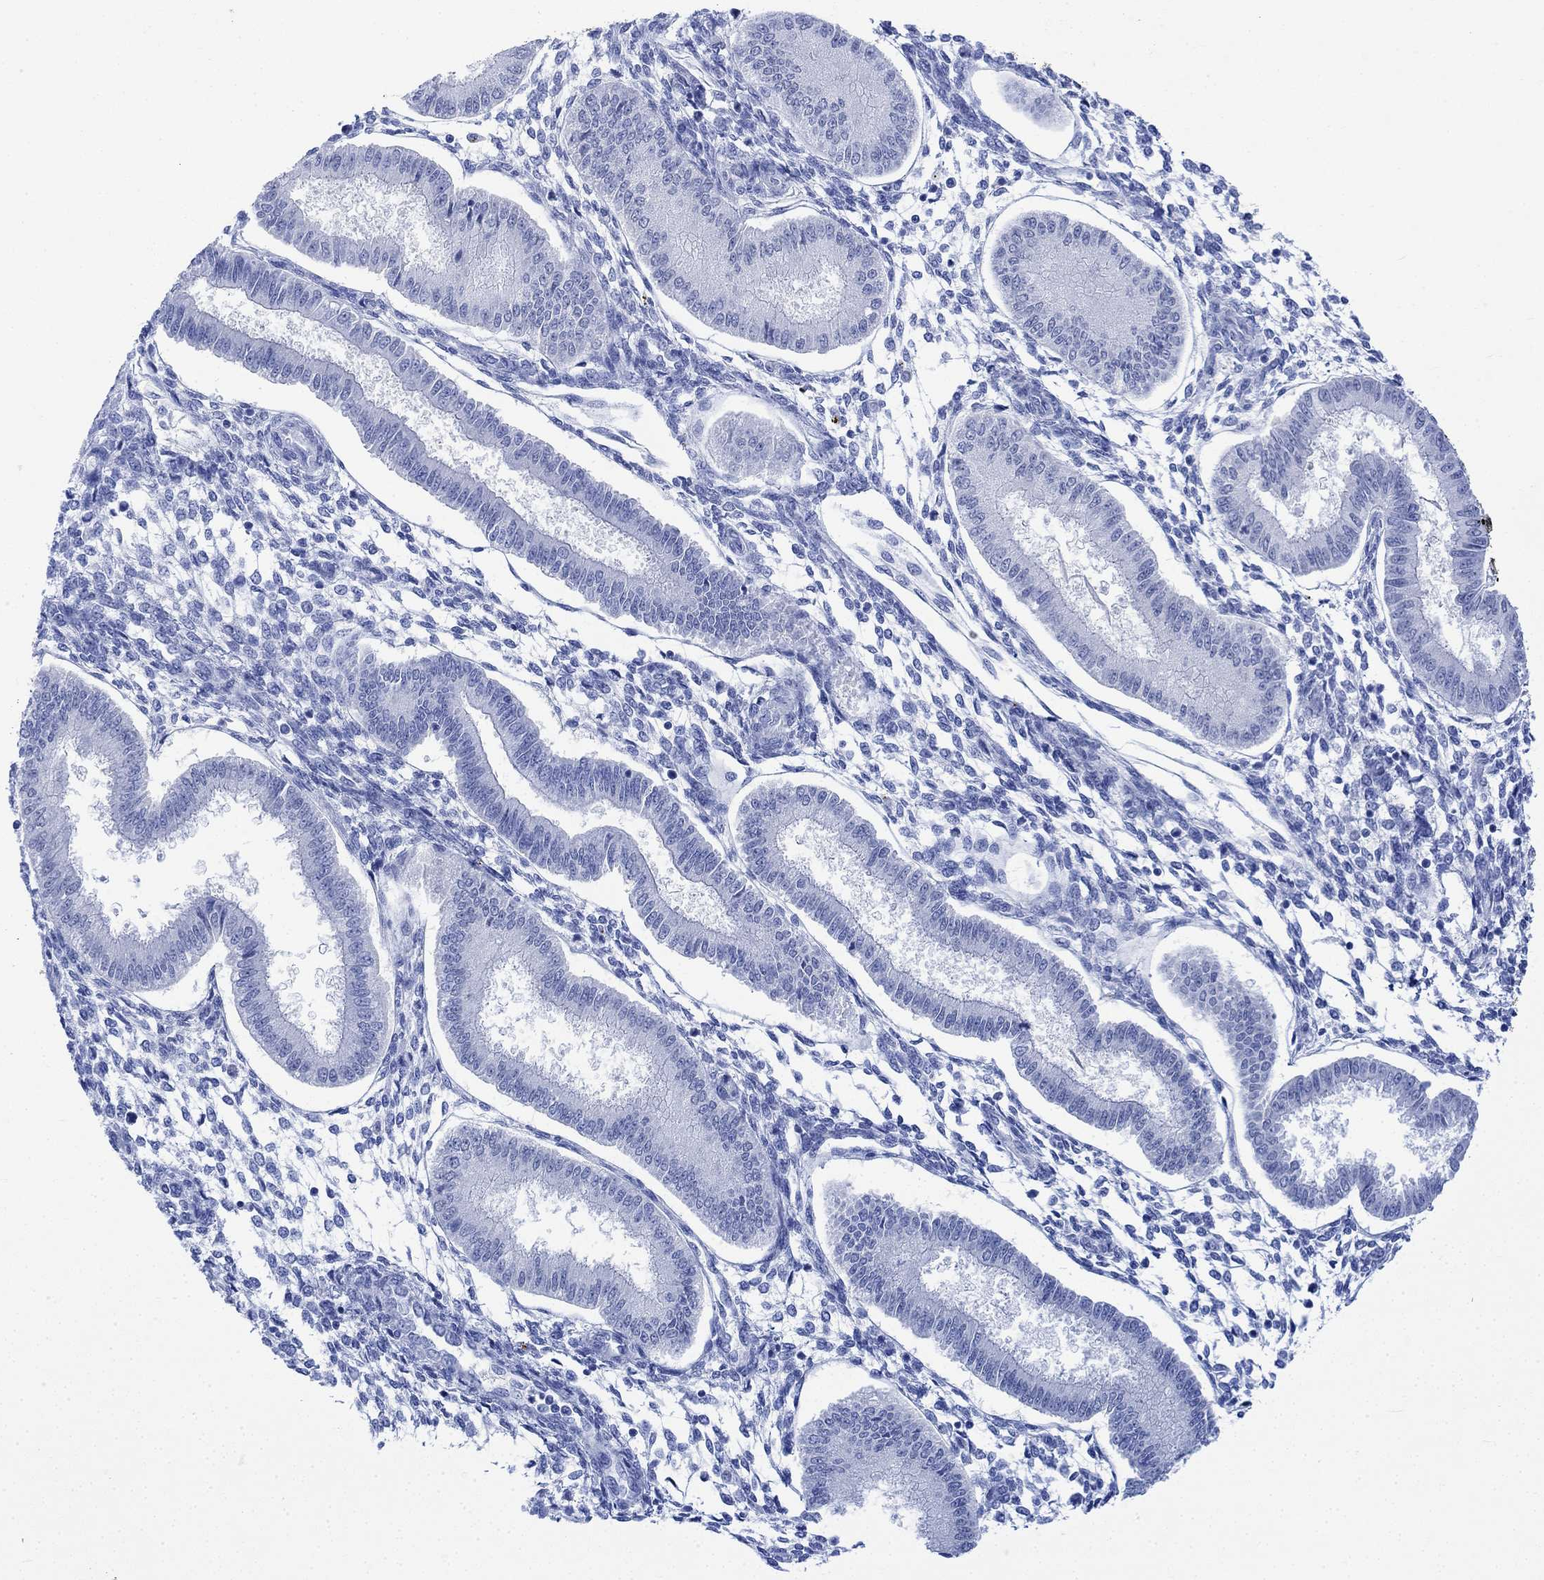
{"staining": {"intensity": "negative", "quantity": "none", "location": "none"}, "tissue": "endometrium", "cell_type": "Cells in endometrial stroma", "image_type": "normal", "snomed": [{"axis": "morphology", "description": "Normal tissue, NOS"}, {"axis": "topography", "description": "Endometrium"}], "caption": "Immunohistochemical staining of unremarkable human endometrium exhibits no significant staining in cells in endometrial stroma.", "gene": "CELF4", "patient": {"sex": "female", "age": 43}}